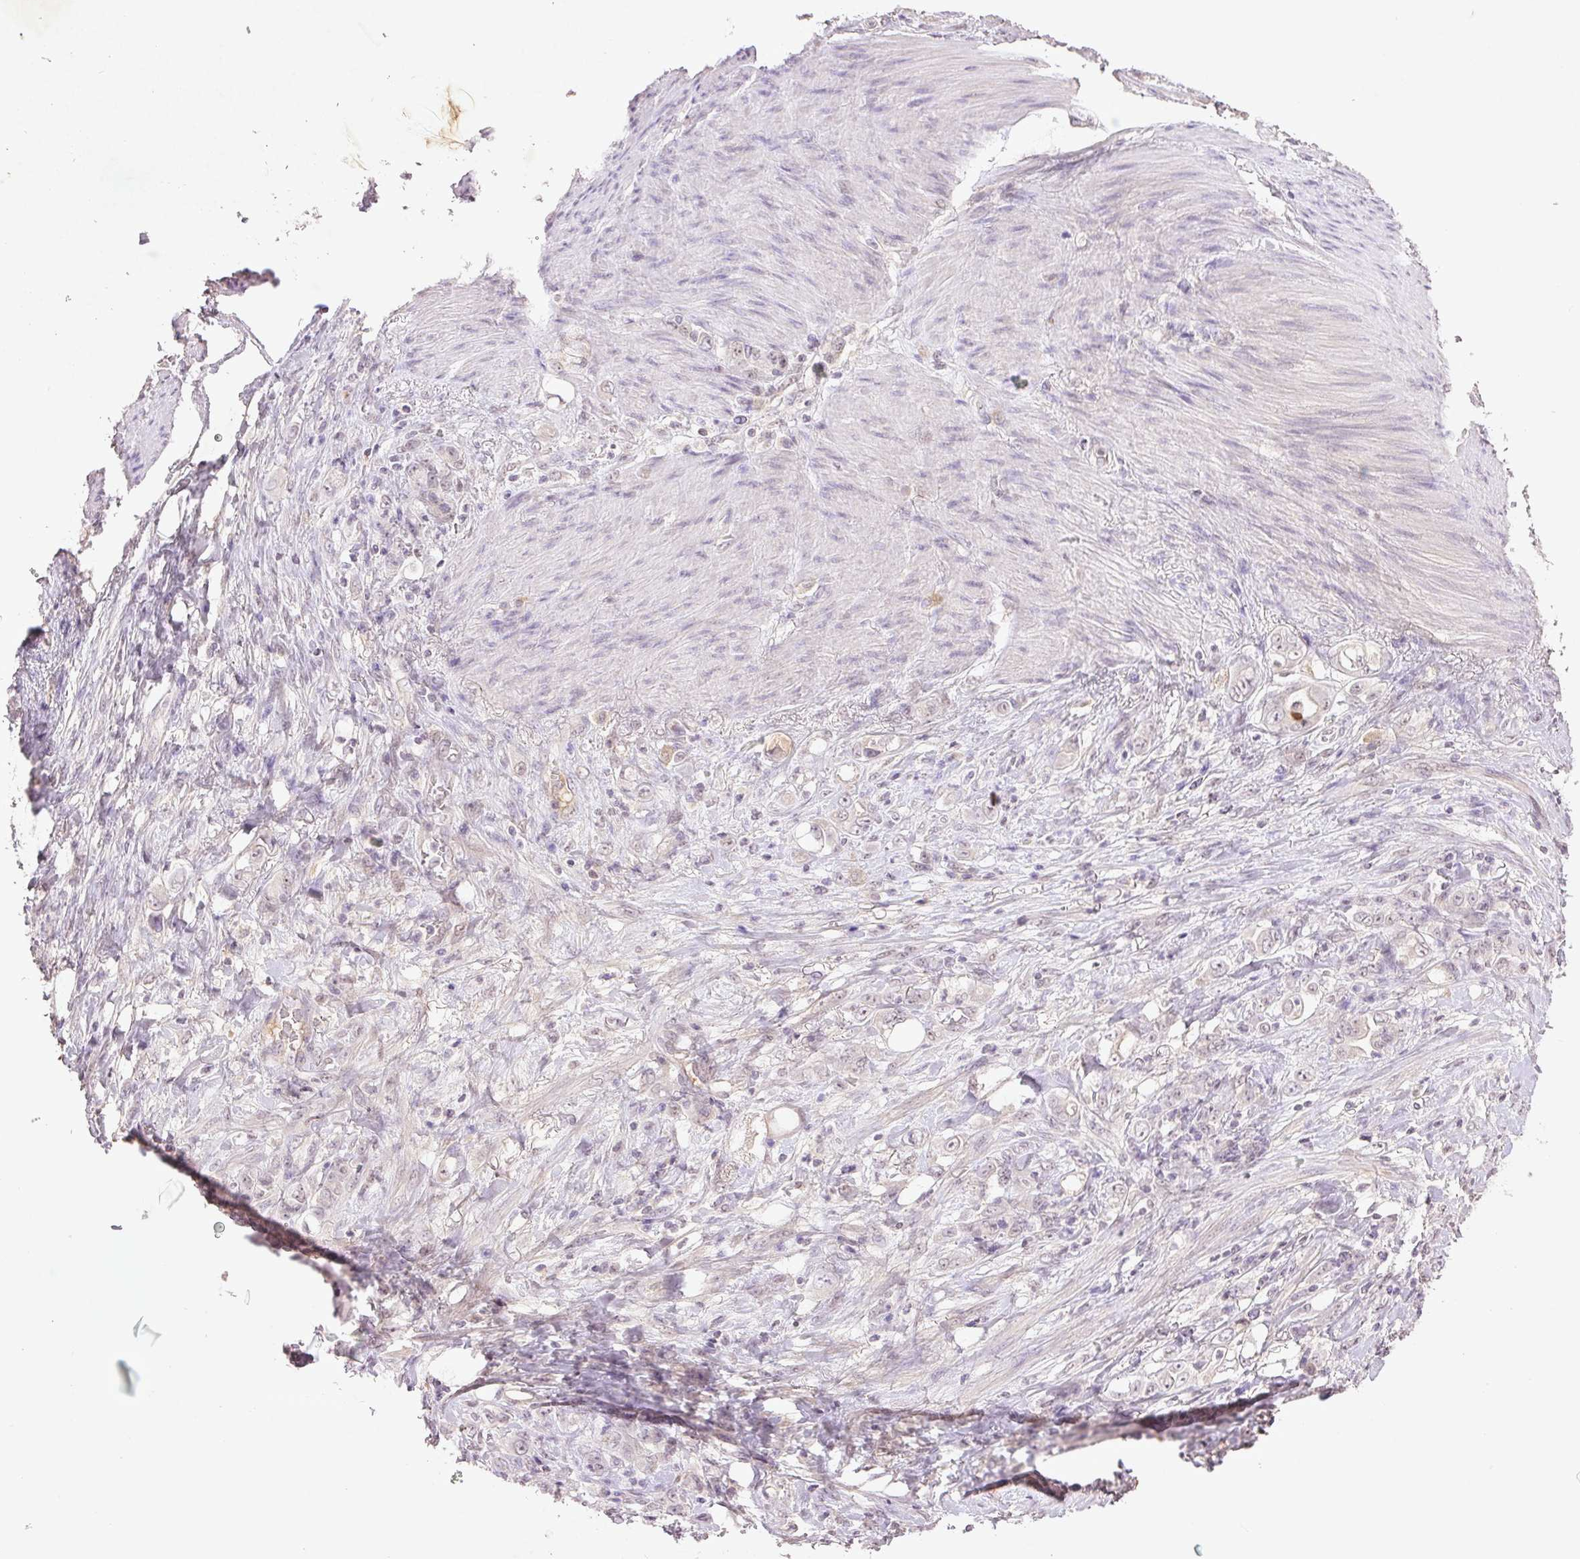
{"staining": {"intensity": "negative", "quantity": "none", "location": "none"}, "tissue": "stomach cancer", "cell_type": "Tumor cells", "image_type": "cancer", "snomed": [{"axis": "morphology", "description": "Adenocarcinoma, NOS"}, {"axis": "topography", "description": "Stomach"}], "caption": "High power microscopy micrograph of an IHC image of stomach cancer (adenocarcinoma), revealing no significant staining in tumor cells.", "gene": "FAM168B", "patient": {"sex": "female", "age": 79}}